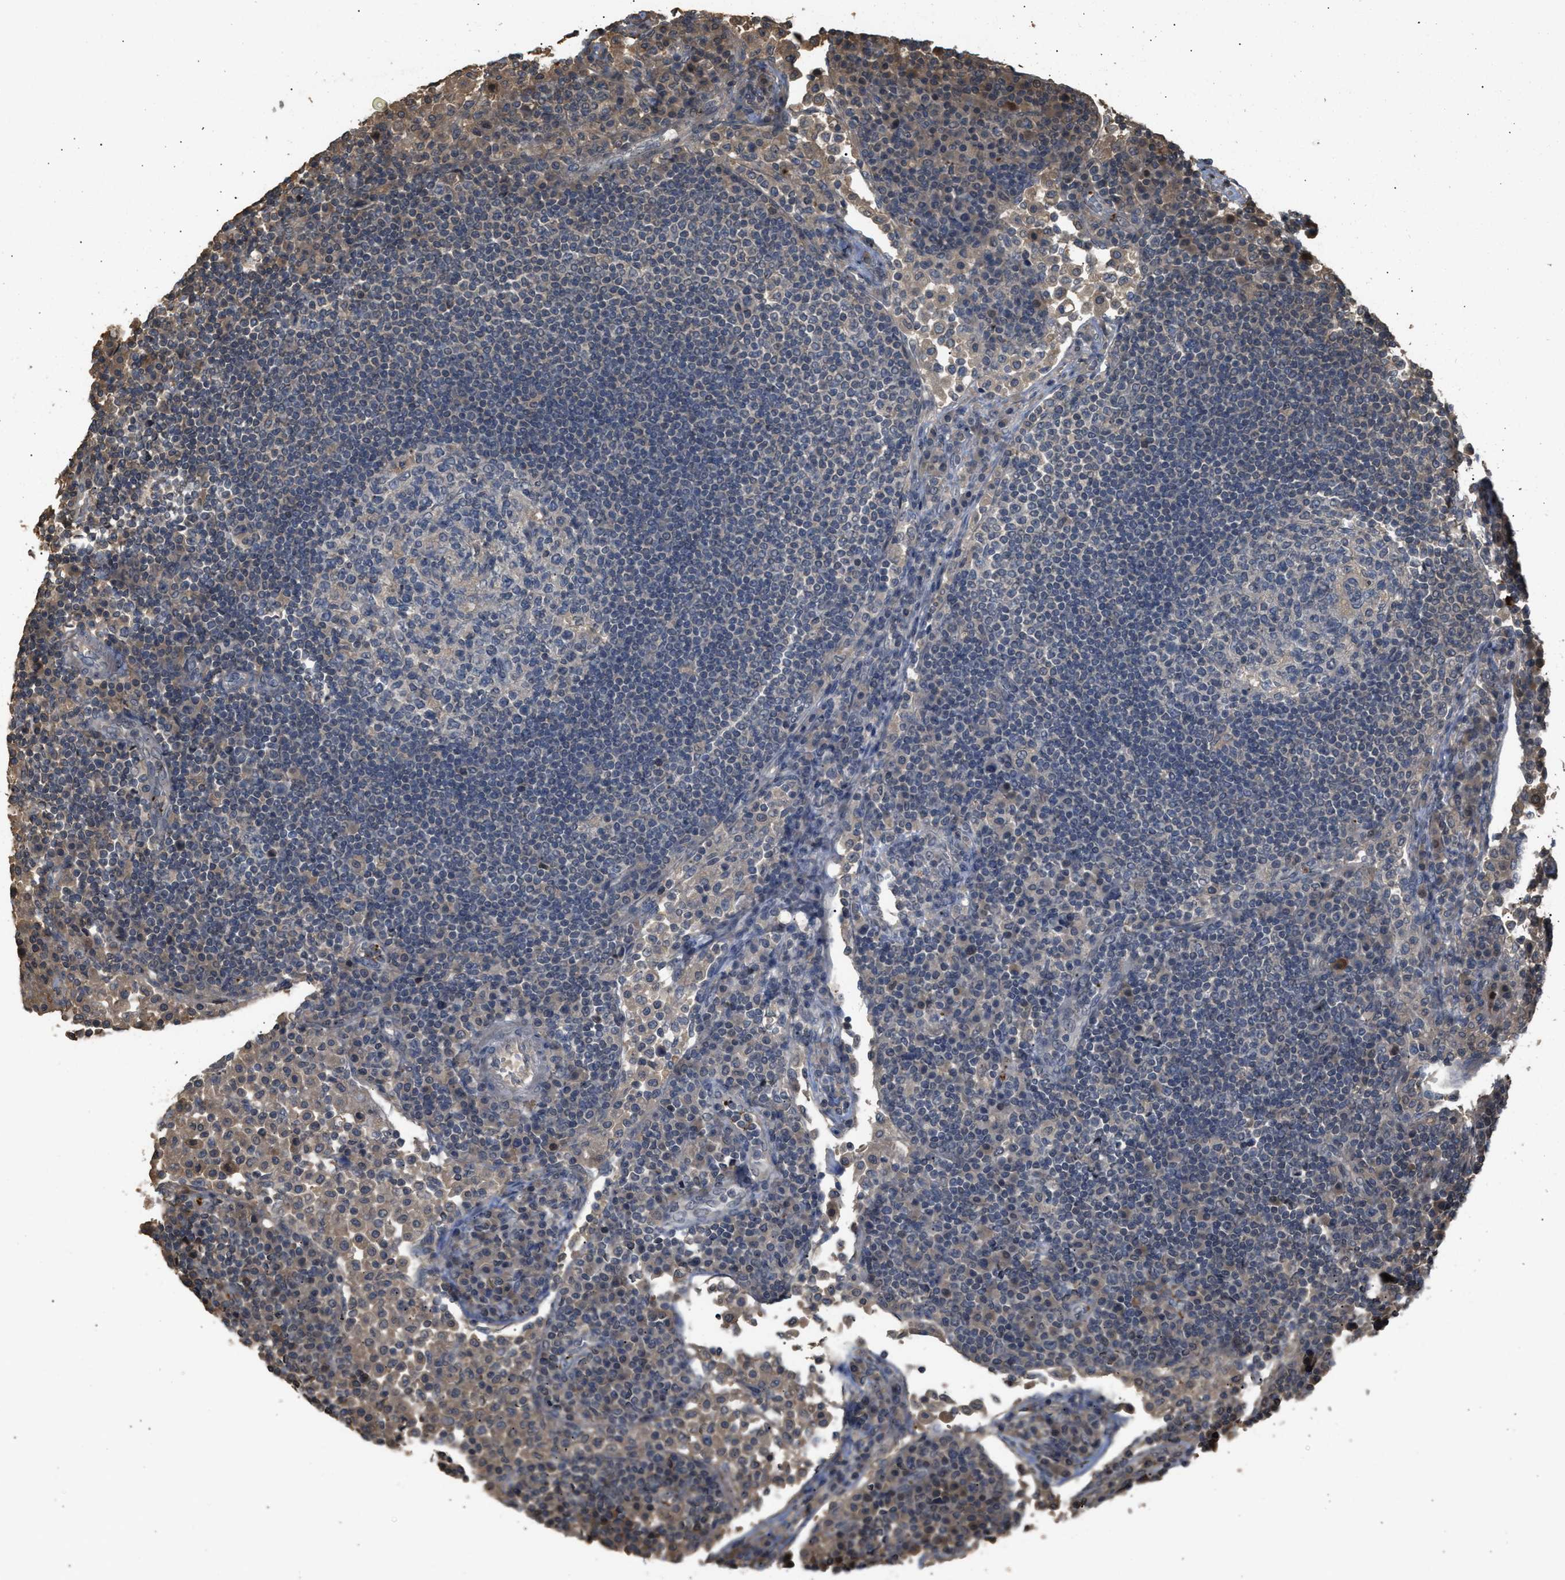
{"staining": {"intensity": "negative", "quantity": "none", "location": "none"}, "tissue": "lymph node", "cell_type": "Germinal center cells", "image_type": "normal", "snomed": [{"axis": "morphology", "description": "Normal tissue, NOS"}, {"axis": "topography", "description": "Lymph node"}], "caption": "This photomicrograph is of unremarkable lymph node stained with immunohistochemistry to label a protein in brown with the nuclei are counter-stained blue. There is no expression in germinal center cells. (Stains: DAB (3,3'-diaminobenzidine) immunohistochemistry with hematoxylin counter stain, Microscopy: brightfield microscopy at high magnification).", "gene": "ARHGDIA", "patient": {"sex": "female", "age": 53}}